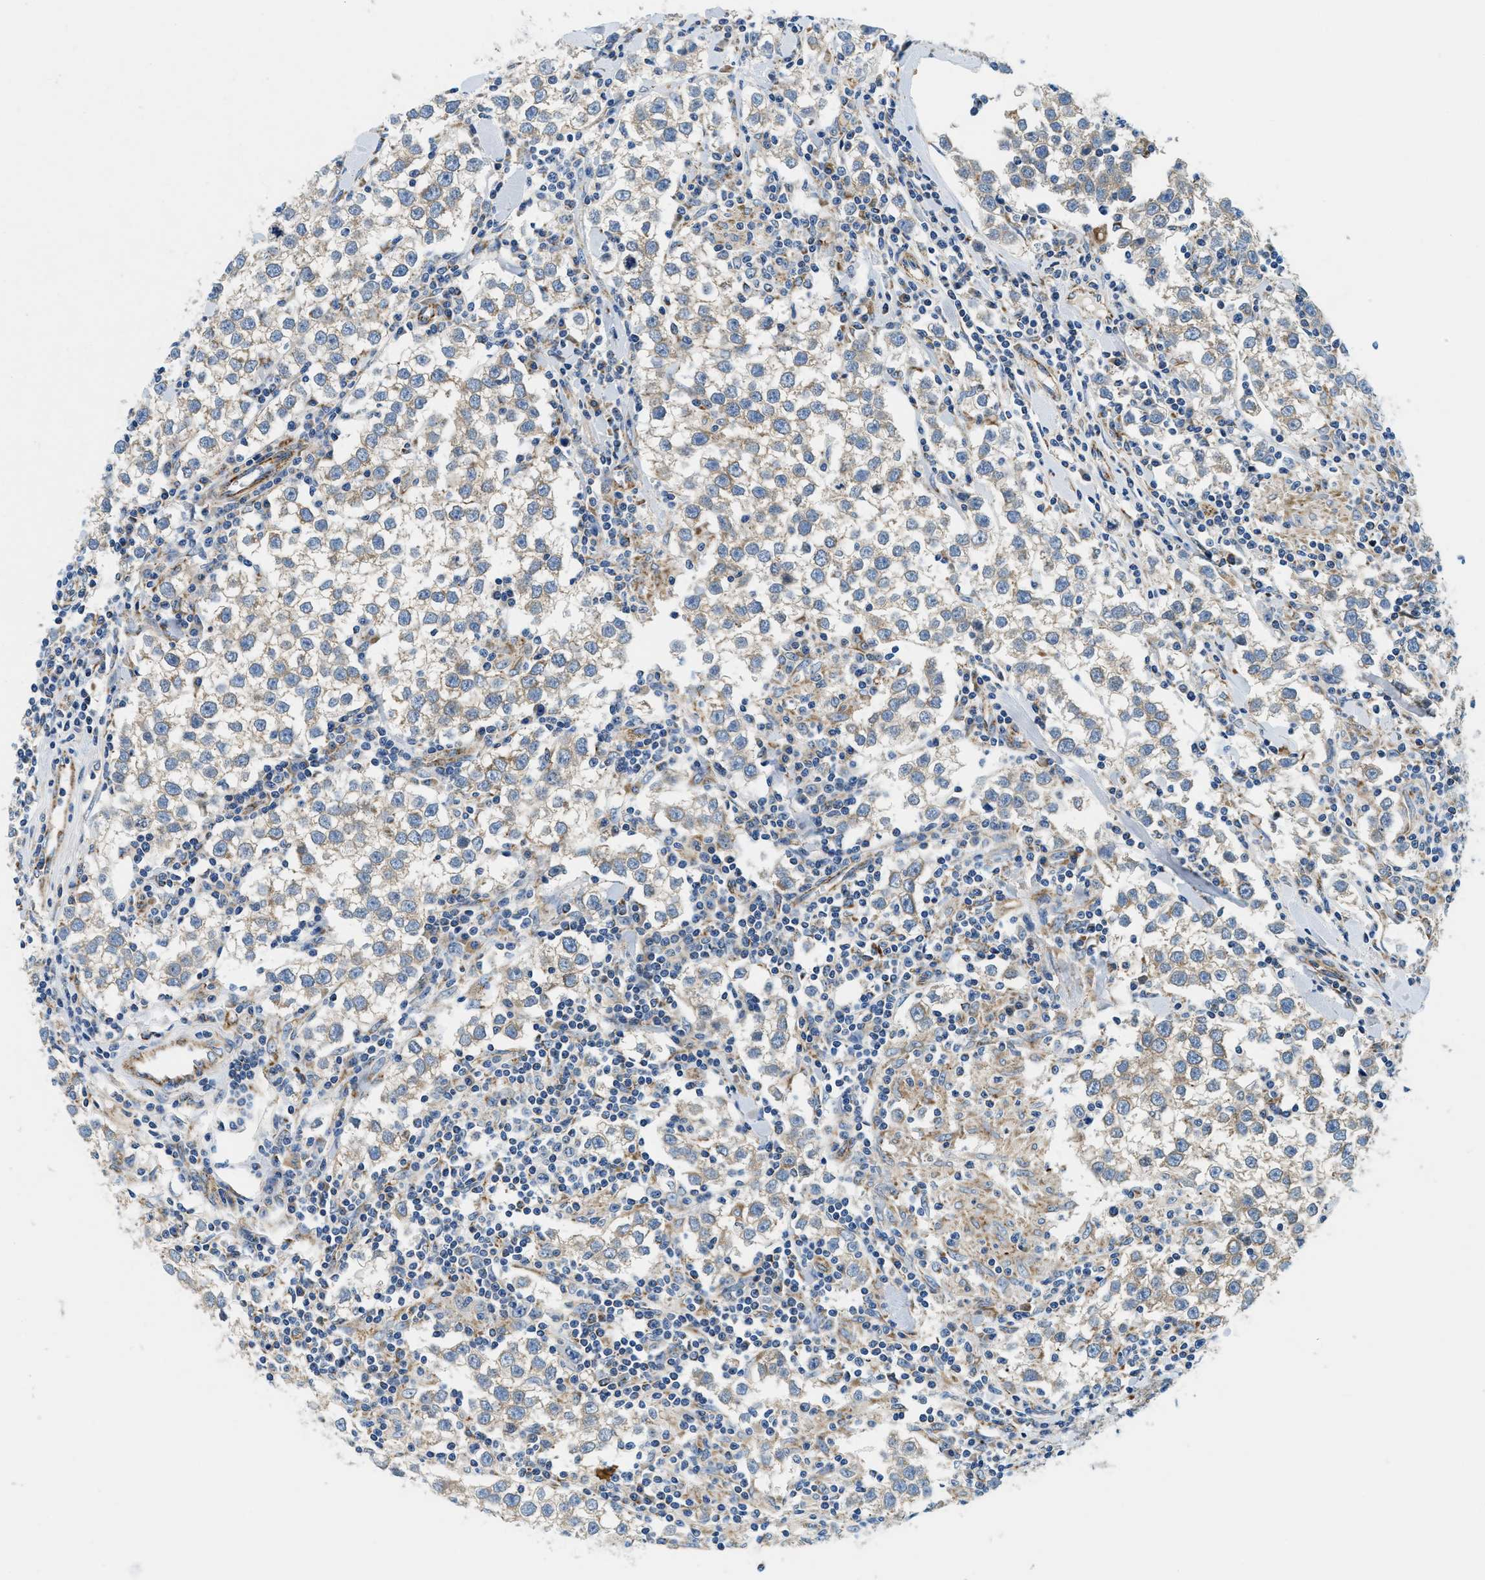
{"staining": {"intensity": "weak", "quantity": "25%-75%", "location": "cytoplasmic/membranous"}, "tissue": "testis cancer", "cell_type": "Tumor cells", "image_type": "cancer", "snomed": [{"axis": "morphology", "description": "Seminoma, NOS"}, {"axis": "morphology", "description": "Carcinoma, Embryonal, NOS"}, {"axis": "topography", "description": "Testis"}], "caption": "Tumor cells demonstrate low levels of weak cytoplasmic/membranous positivity in approximately 25%-75% of cells in human testis embryonal carcinoma.", "gene": "SAMD4B", "patient": {"sex": "male", "age": 36}}